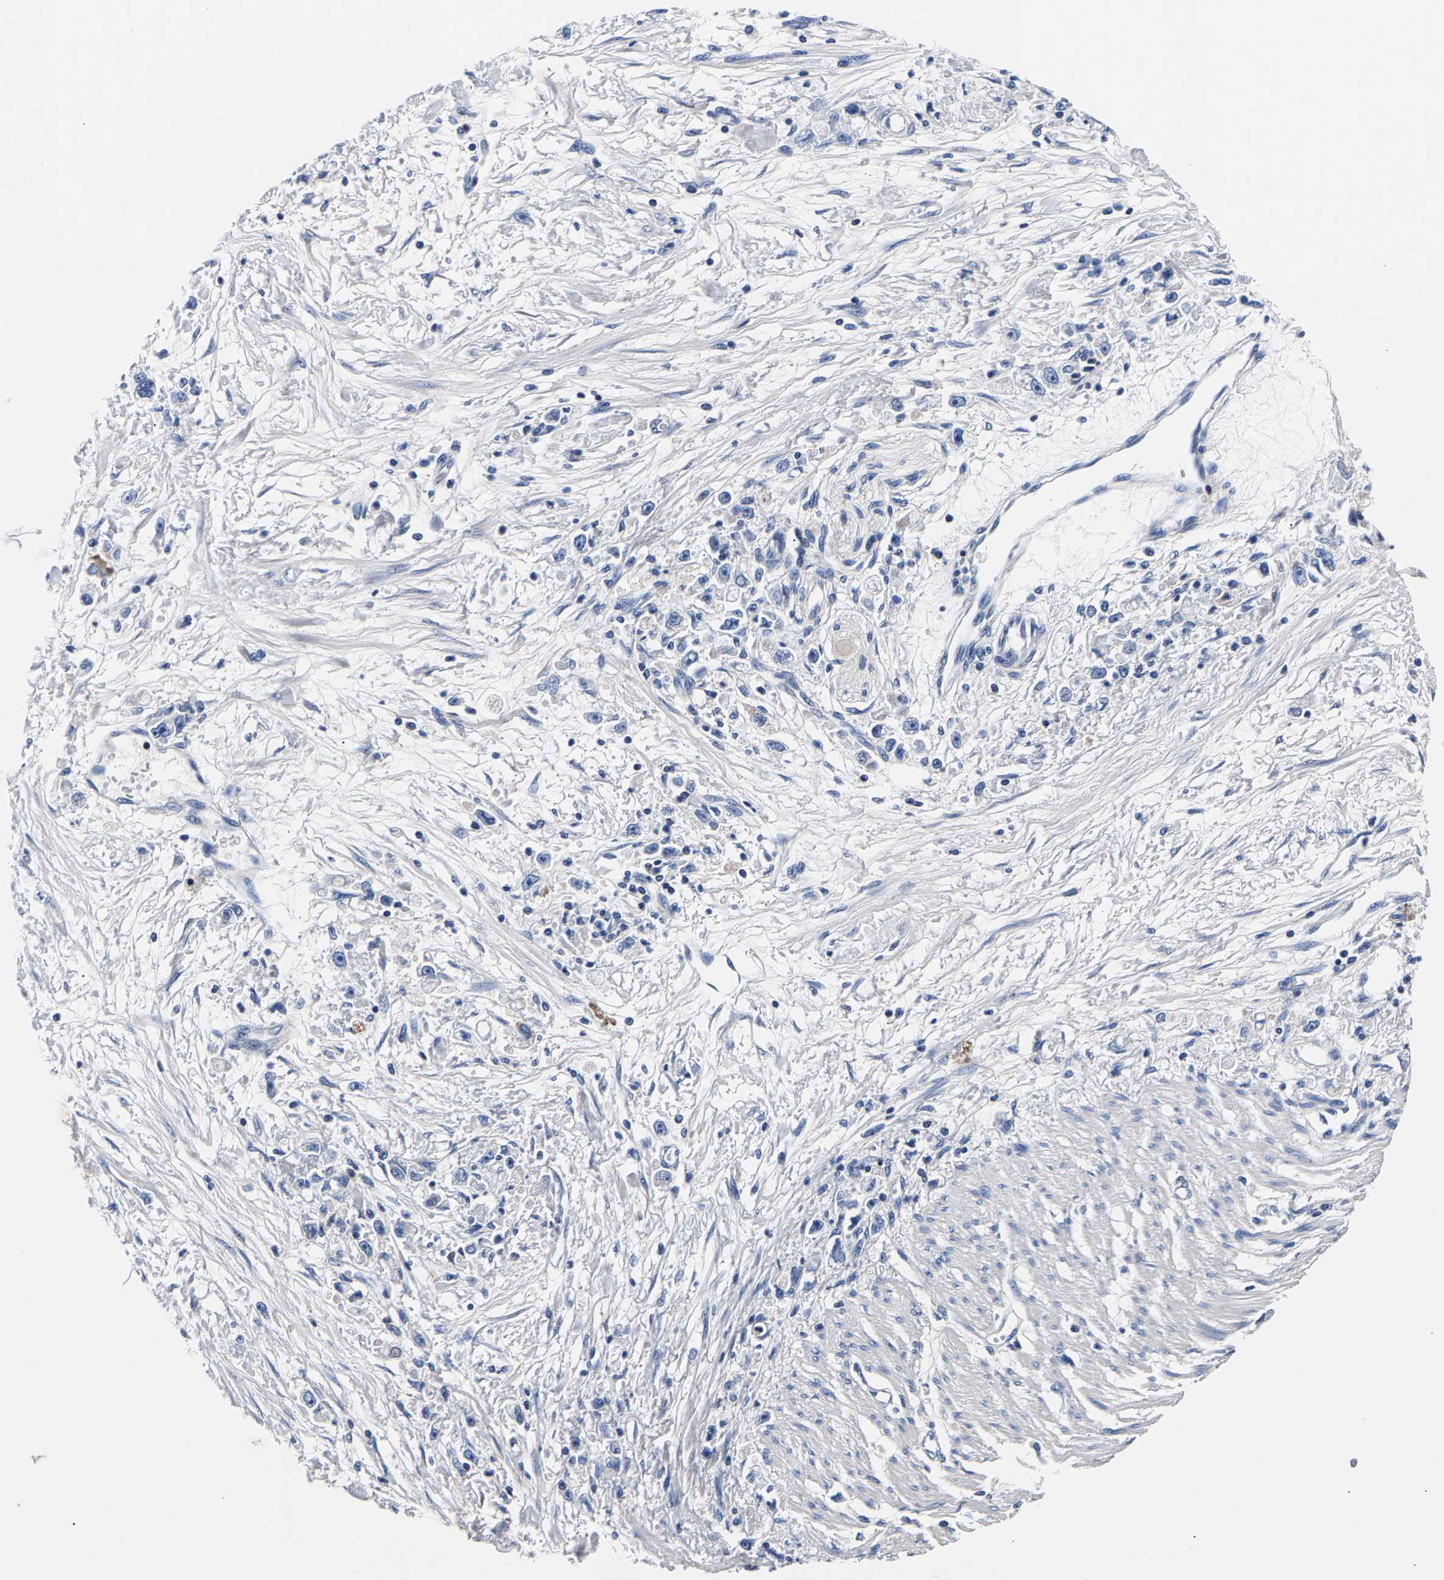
{"staining": {"intensity": "negative", "quantity": "none", "location": "none"}, "tissue": "stomach cancer", "cell_type": "Tumor cells", "image_type": "cancer", "snomed": [{"axis": "morphology", "description": "Adenocarcinoma, NOS"}, {"axis": "topography", "description": "Stomach"}], "caption": "This is an immunohistochemistry (IHC) photomicrograph of human adenocarcinoma (stomach). There is no positivity in tumor cells.", "gene": "PHF24", "patient": {"sex": "female", "age": 59}}